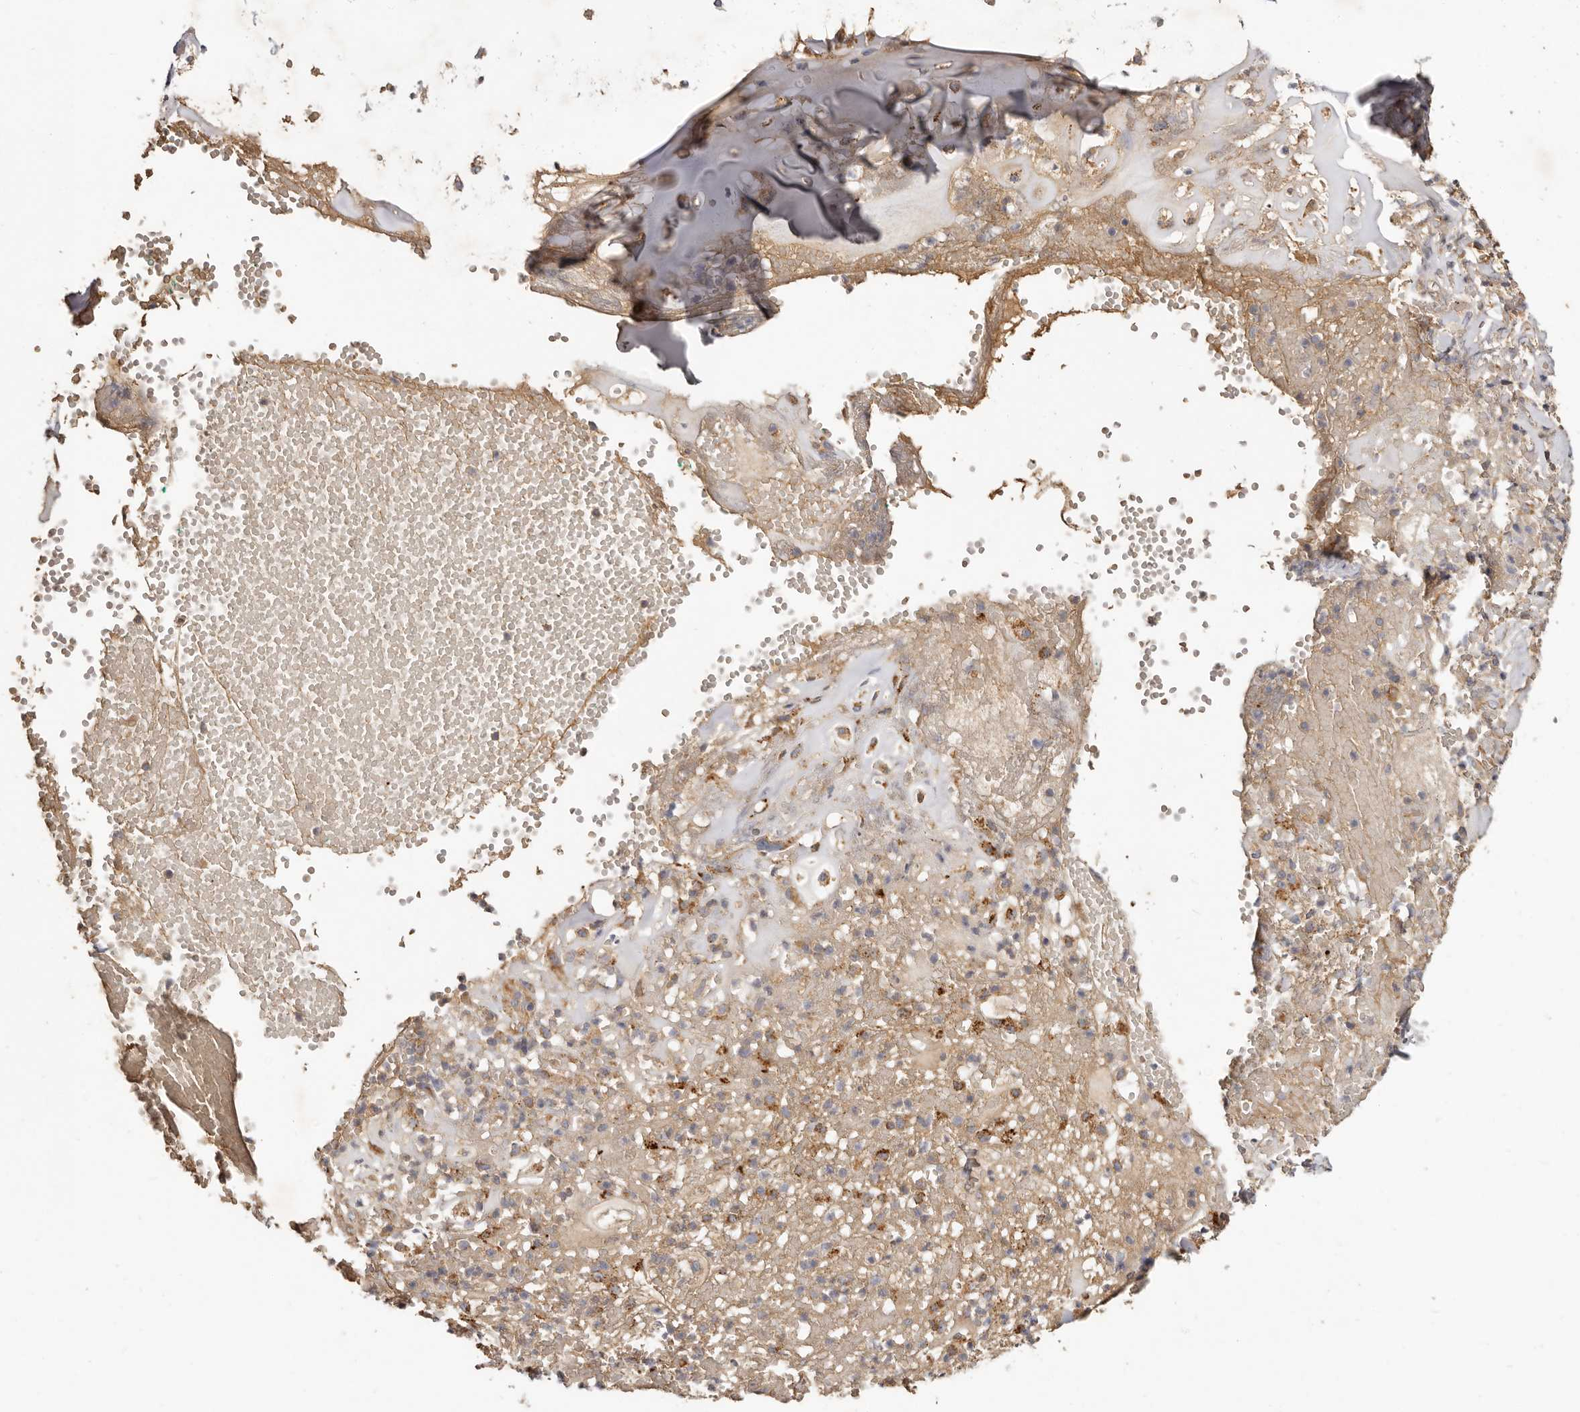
{"staining": {"intensity": "weak", "quantity": ">75%", "location": "cytoplasmic/membranous"}, "tissue": "adipose tissue", "cell_type": "Adipocytes", "image_type": "normal", "snomed": [{"axis": "morphology", "description": "Normal tissue, NOS"}, {"axis": "morphology", "description": "Basal cell carcinoma"}, {"axis": "topography", "description": "Cartilage tissue"}, {"axis": "topography", "description": "Nasopharynx"}, {"axis": "topography", "description": "Oral tissue"}], "caption": "A micrograph of human adipose tissue stained for a protein demonstrates weak cytoplasmic/membranous brown staining in adipocytes. The staining is performed using DAB (3,3'-diaminobenzidine) brown chromogen to label protein expression. The nuclei are counter-stained blue using hematoxylin.", "gene": "ADAMTS9", "patient": {"sex": "female", "age": 77}}